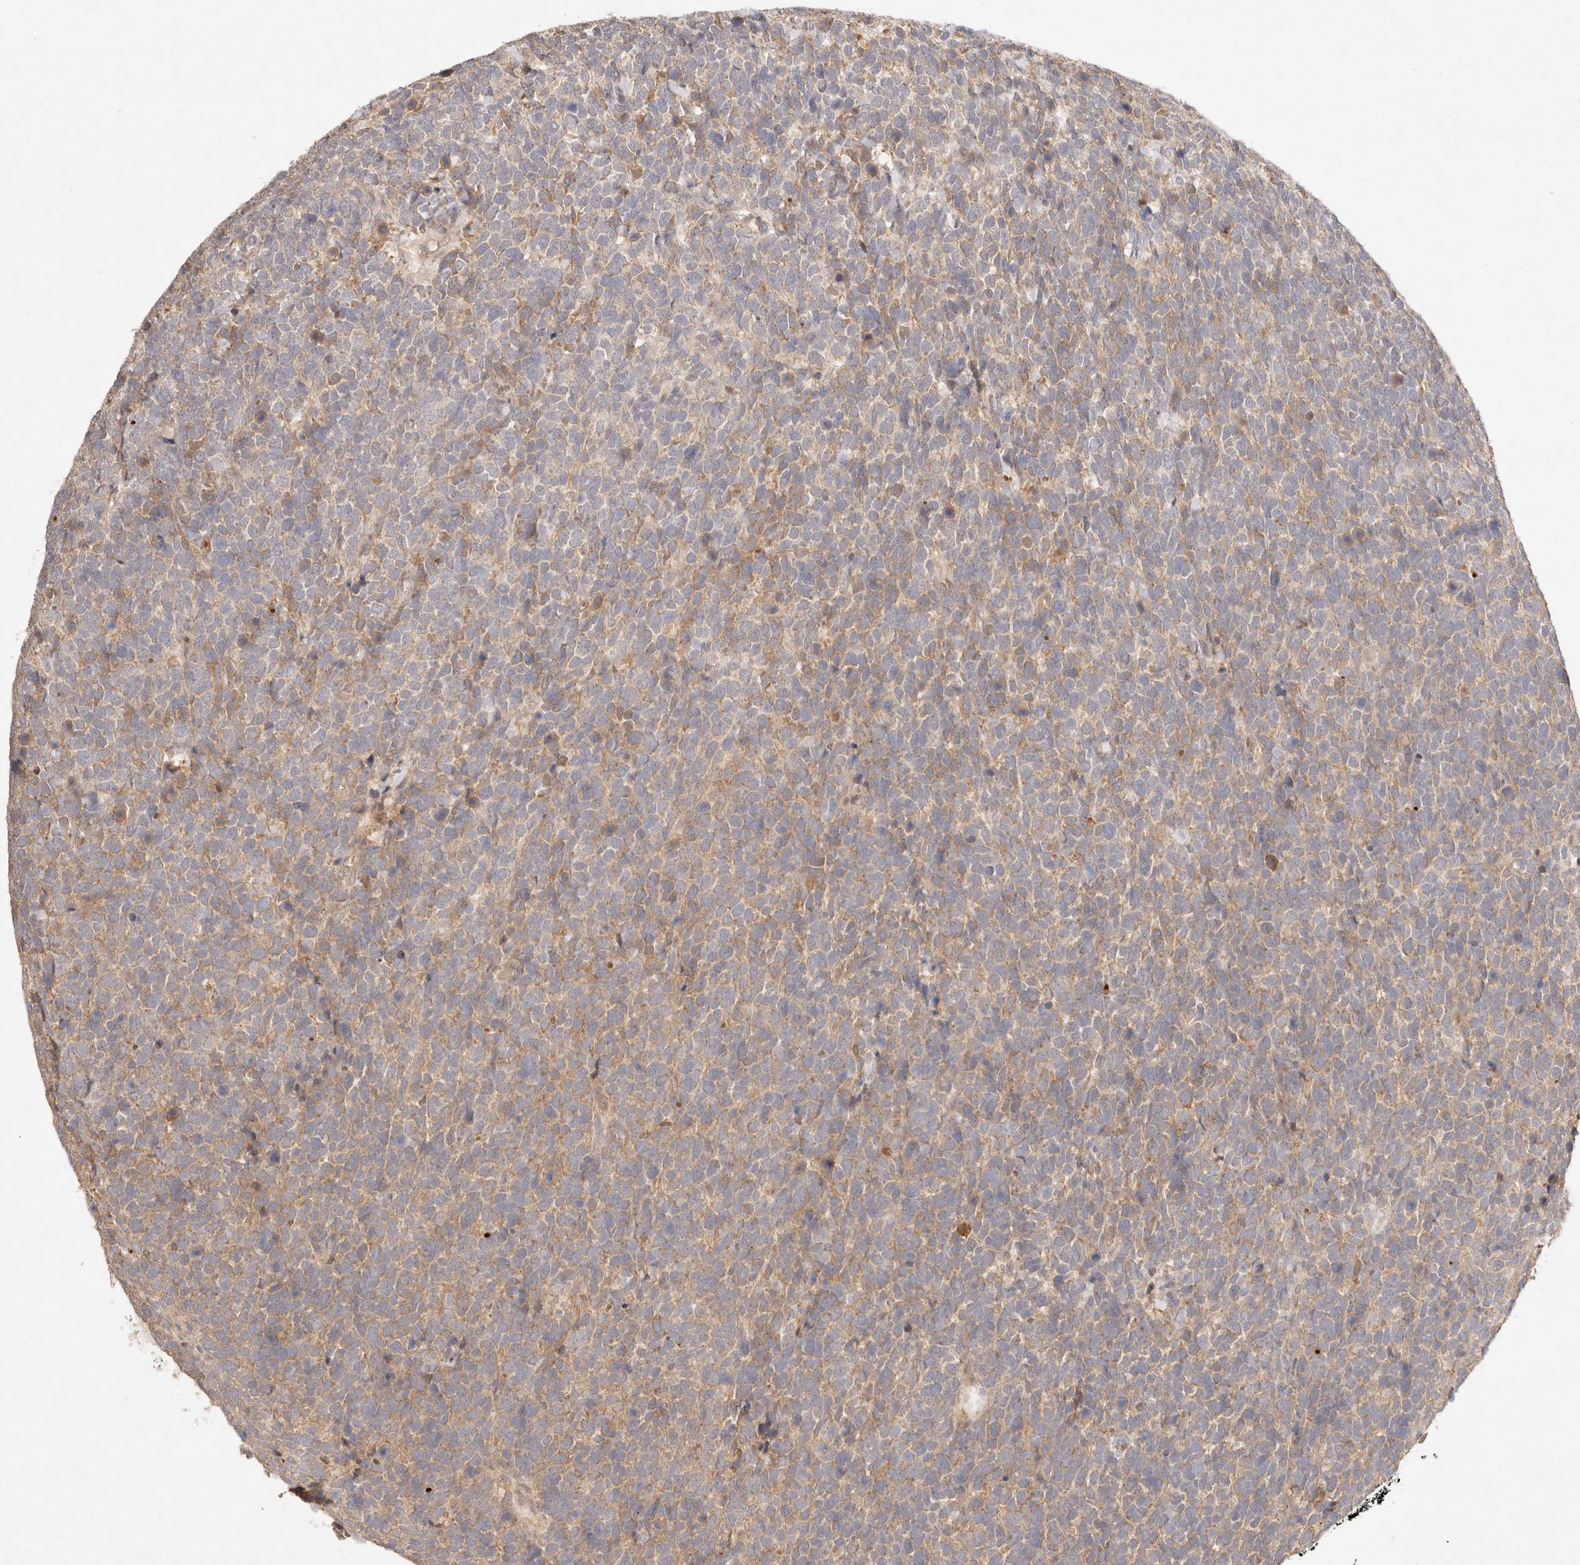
{"staining": {"intensity": "weak", "quantity": ">75%", "location": "cytoplasmic/membranous"}, "tissue": "urothelial cancer", "cell_type": "Tumor cells", "image_type": "cancer", "snomed": [{"axis": "morphology", "description": "Urothelial carcinoma, High grade"}, {"axis": "topography", "description": "Urinary bladder"}], "caption": "Immunohistochemical staining of high-grade urothelial carcinoma exhibits weak cytoplasmic/membranous protein staining in approximately >75% of tumor cells.", "gene": "PHLDA3", "patient": {"sex": "female", "age": 80}}